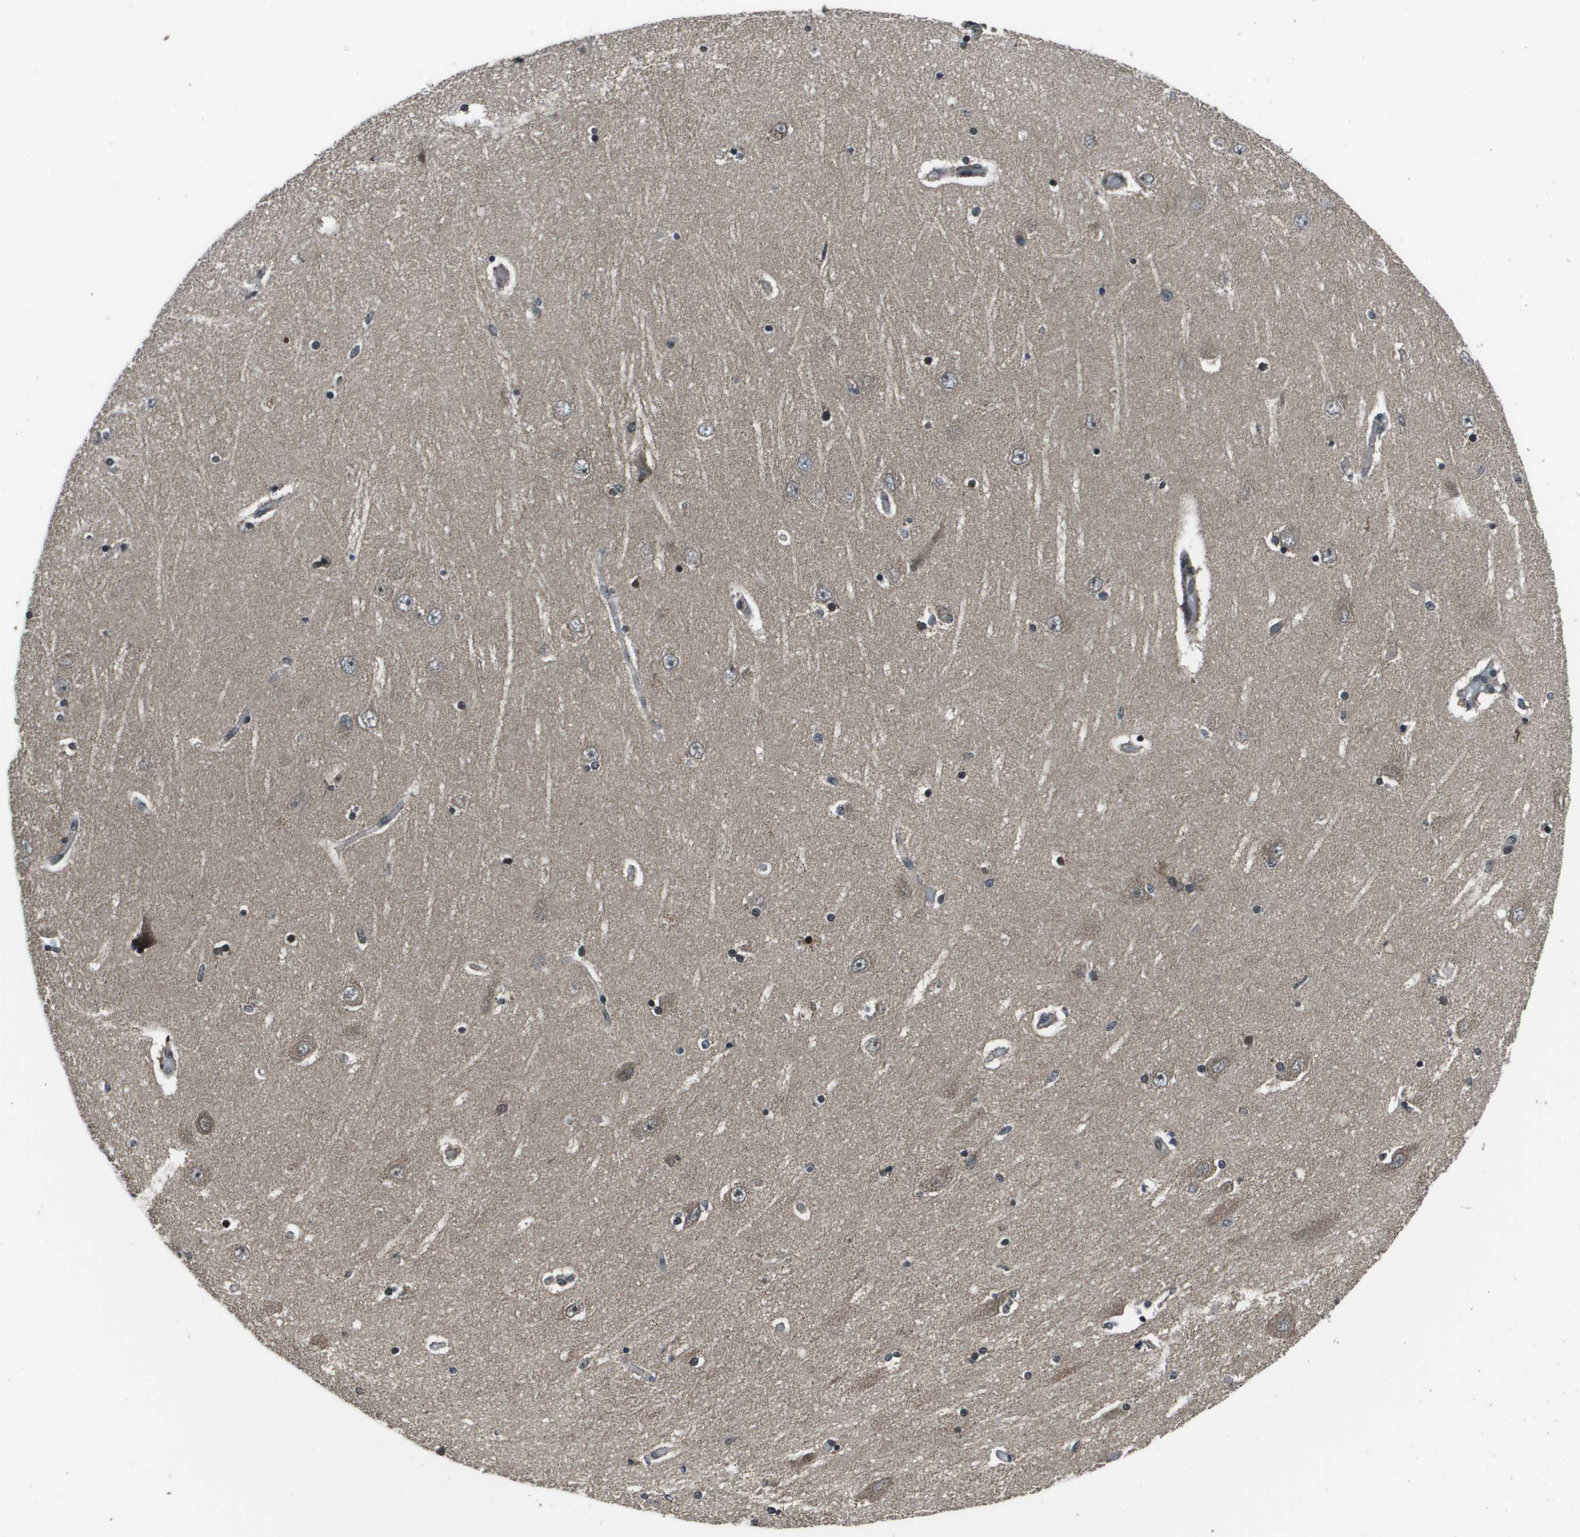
{"staining": {"intensity": "moderate", "quantity": "<25%", "location": "nuclear"}, "tissue": "hippocampus", "cell_type": "Glial cells", "image_type": "normal", "snomed": [{"axis": "morphology", "description": "Normal tissue, NOS"}, {"axis": "topography", "description": "Hippocampus"}], "caption": "An image of hippocampus stained for a protein shows moderate nuclear brown staining in glial cells.", "gene": "PPFIA1", "patient": {"sex": "female", "age": 54}}